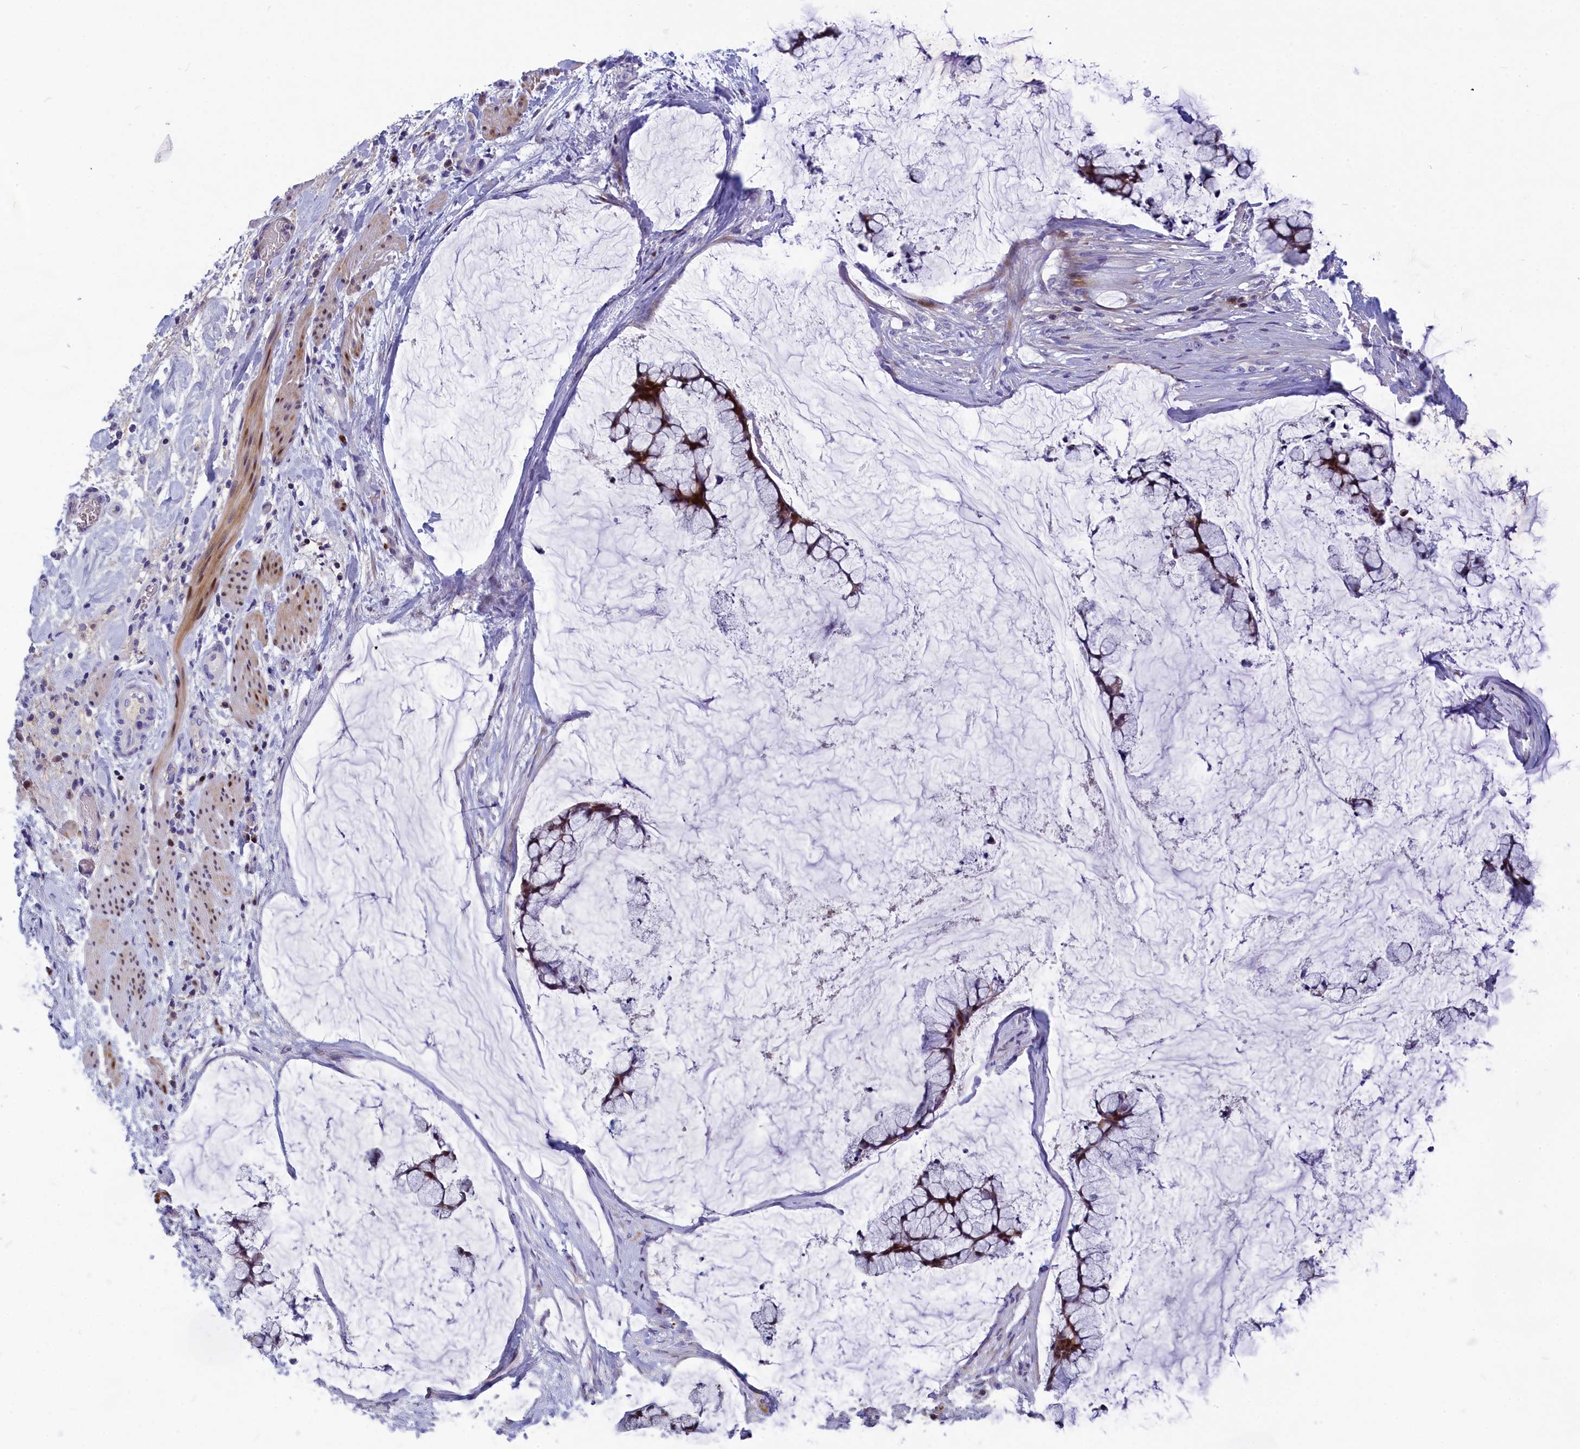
{"staining": {"intensity": "strong", "quantity": "25%-75%", "location": "cytoplasmic/membranous,nuclear"}, "tissue": "ovarian cancer", "cell_type": "Tumor cells", "image_type": "cancer", "snomed": [{"axis": "morphology", "description": "Cystadenocarcinoma, mucinous, NOS"}, {"axis": "topography", "description": "Ovary"}], "caption": "Ovarian cancer (mucinous cystadenocarcinoma) stained for a protein exhibits strong cytoplasmic/membranous and nuclear positivity in tumor cells.", "gene": "NKPD1", "patient": {"sex": "female", "age": 42}}